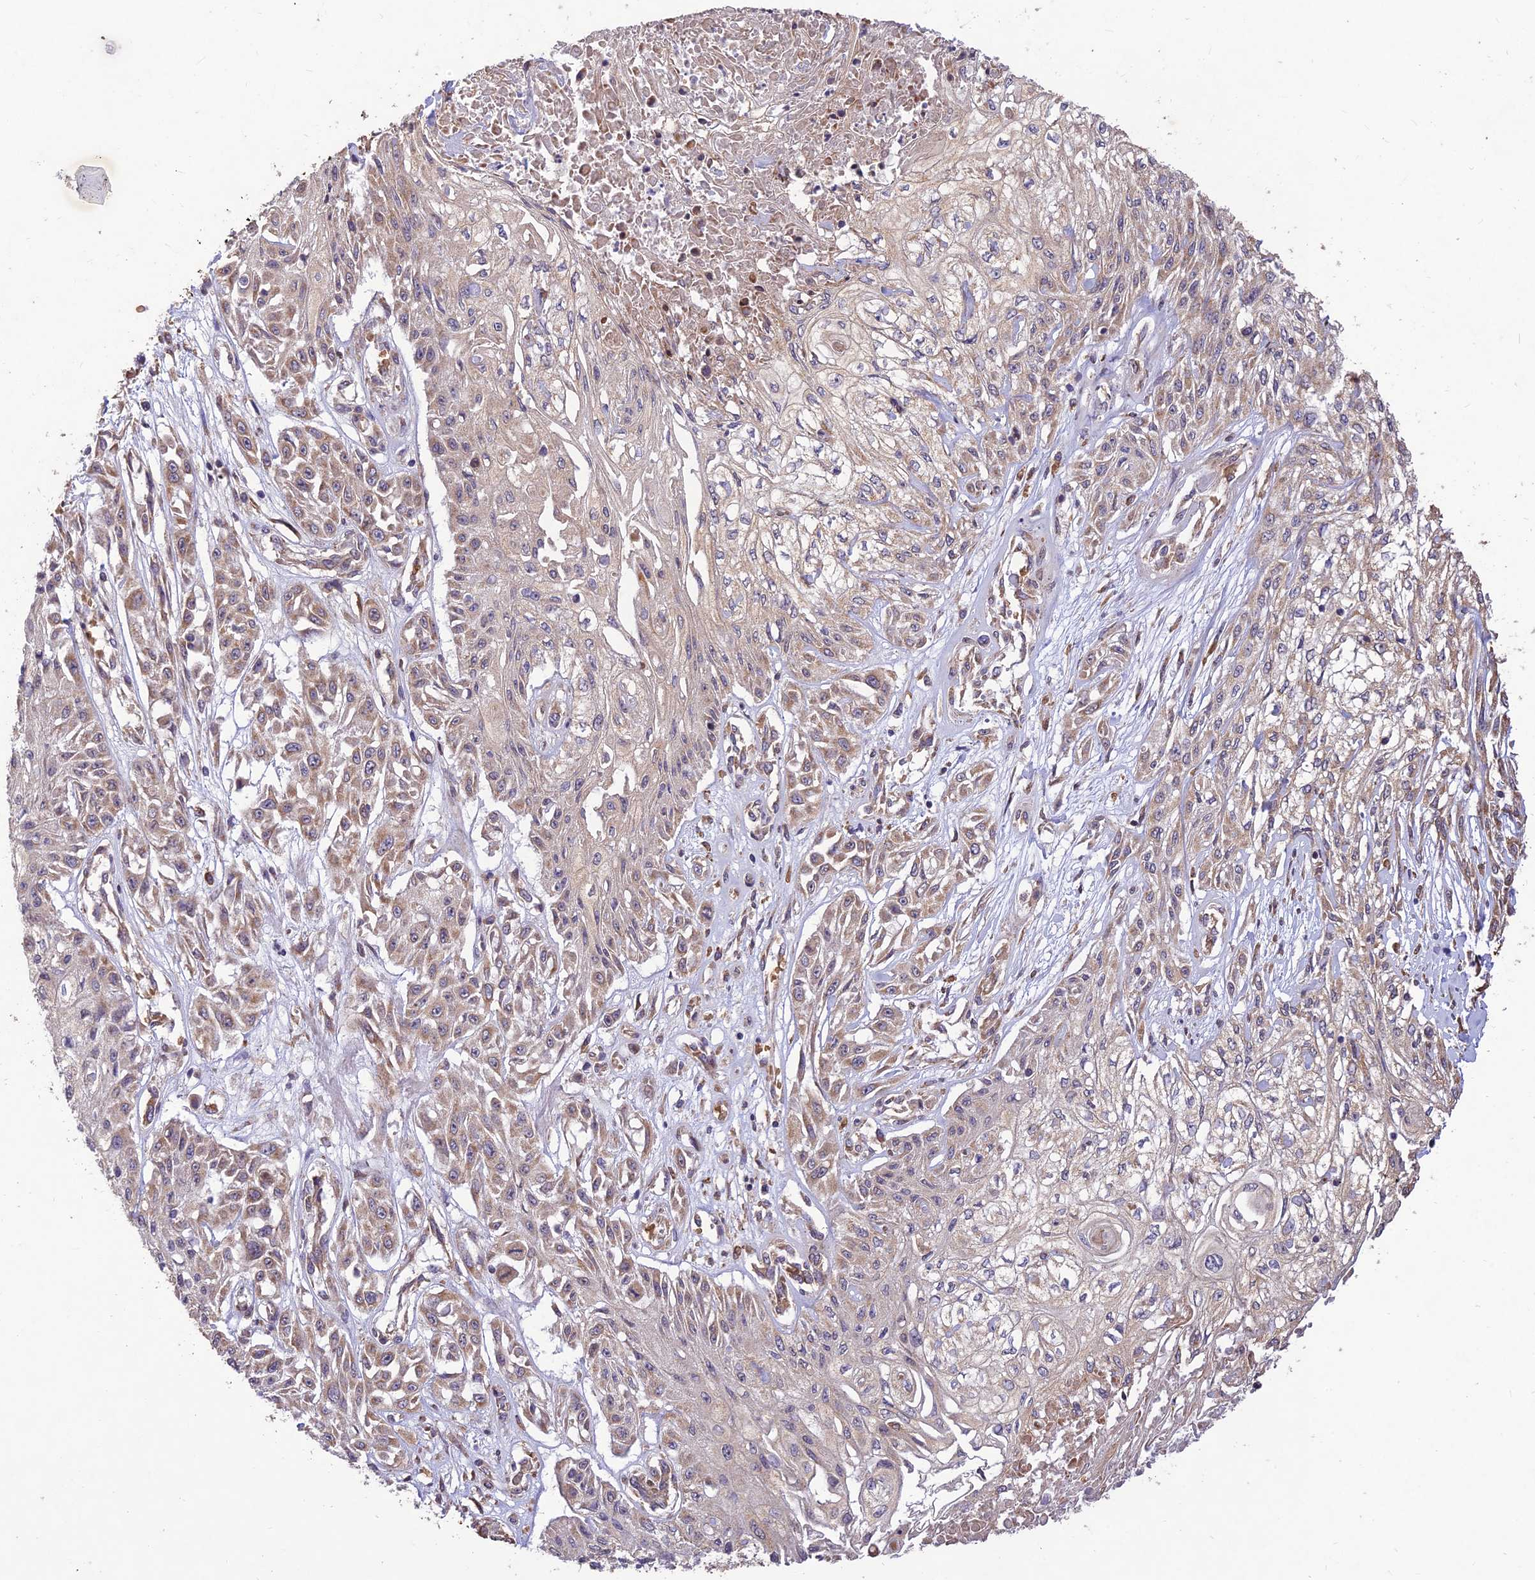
{"staining": {"intensity": "weak", "quantity": "25%-75%", "location": "cytoplasmic/membranous"}, "tissue": "skin cancer", "cell_type": "Tumor cells", "image_type": "cancer", "snomed": [{"axis": "morphology", "description": "Squamous cell carcinoma, NOS"}, {"axis": "morphology", "description": "Squamous cell carcinoma, metastatic, NOS"}, {"axis": "topography", "description": "Skin"}, {"axis": "topography", "description": "Lymph node"}], "caption": "Protein expression analysis of skin cancer demonstrates weak cytoplasmic/membranous staining in about 25%-75% of tumor cells.", "gene": "PPP1R11", "patient": {"sex": "male", "age": 75}}